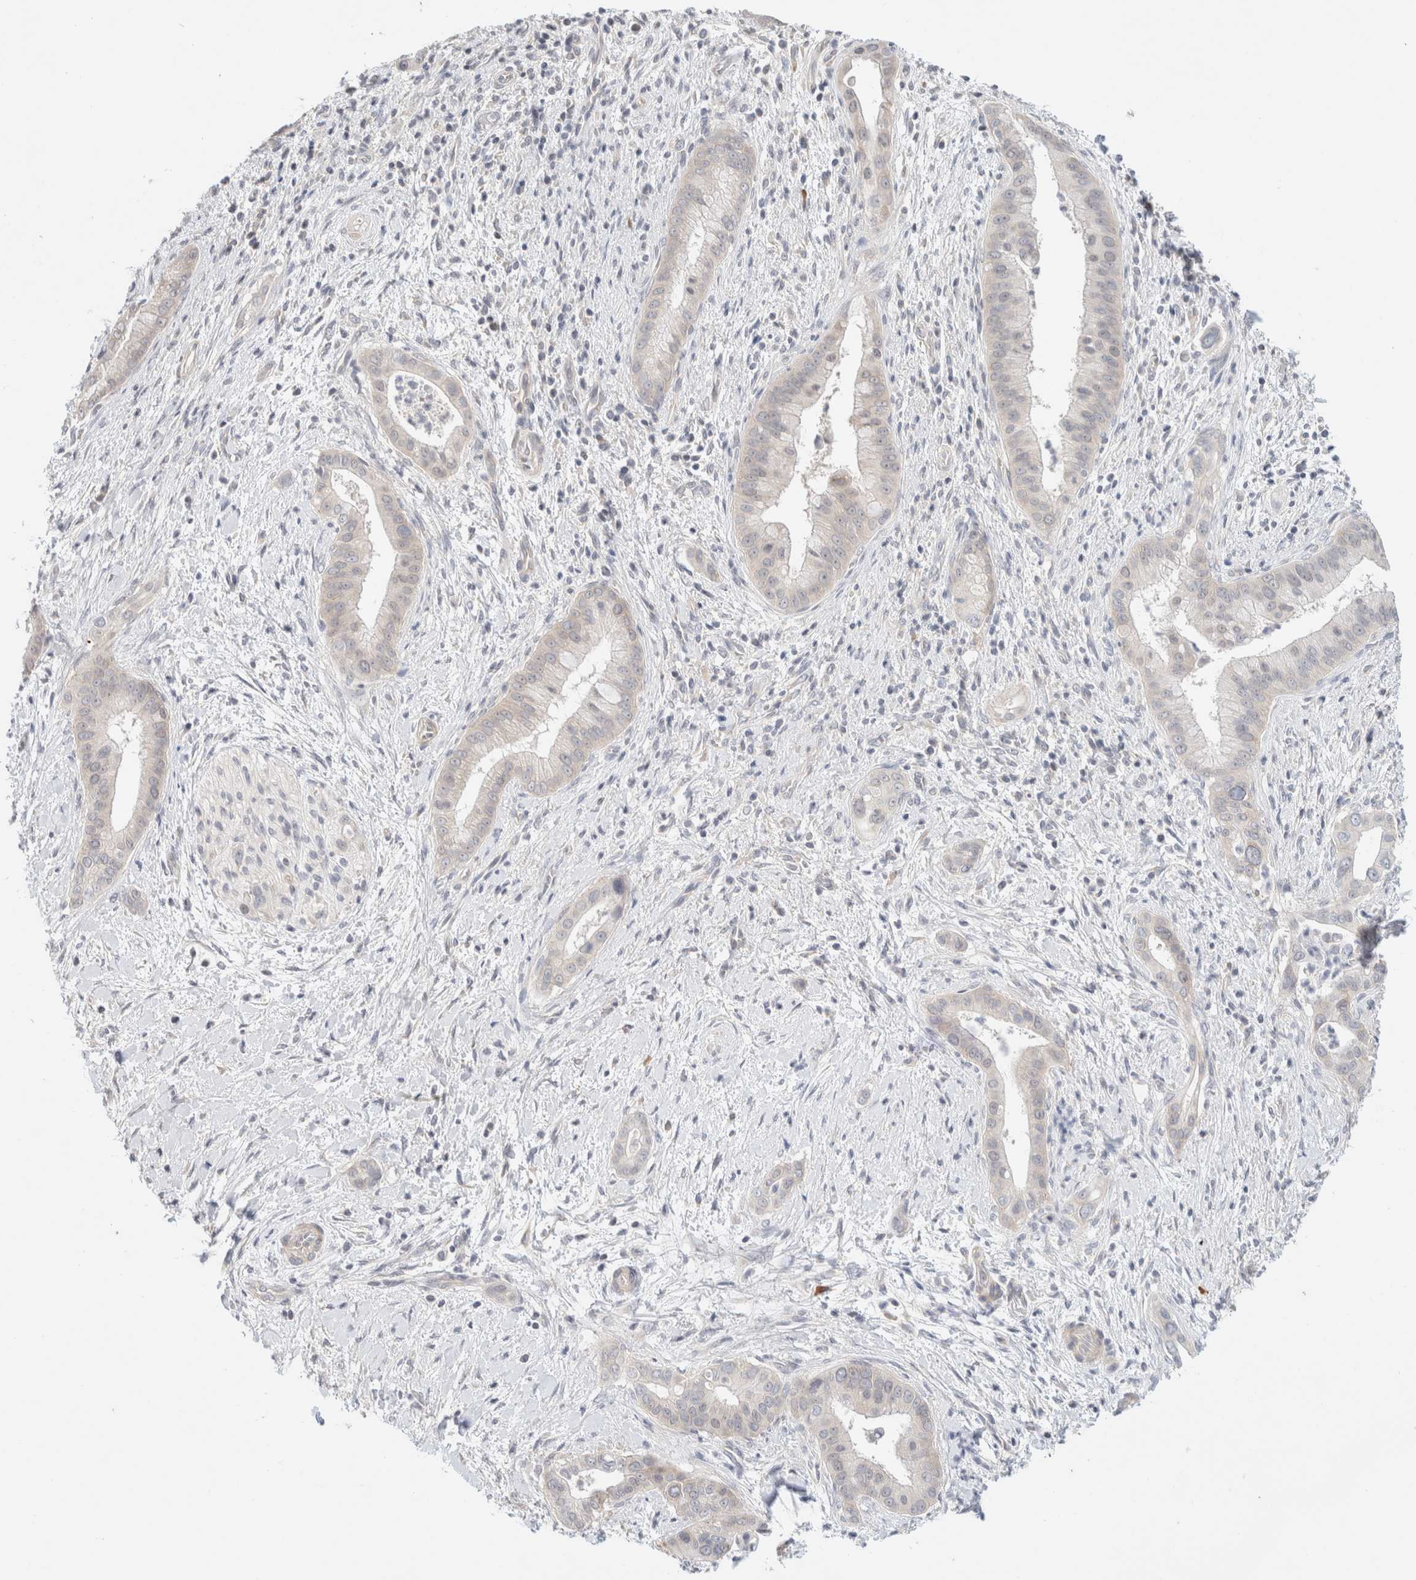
{"staining": {"intensity": "negative", "quantity": "none", "location": "none"}, "tissue": "liver cancer", "cell_type": "Tumor cells", "image_type": "cancer", "snomed": [{"axis": "morphology", "description": "Cholangiocarcinoma"}, {"axis": "topography", "description": "Liver"}], "caption": "Micrograph shows no protein positivity in tumor cells of cholangiocarcinoma (liver) tissue.", "gene": "SPRTN", "patient": {"sex": "female", "age": 54}}